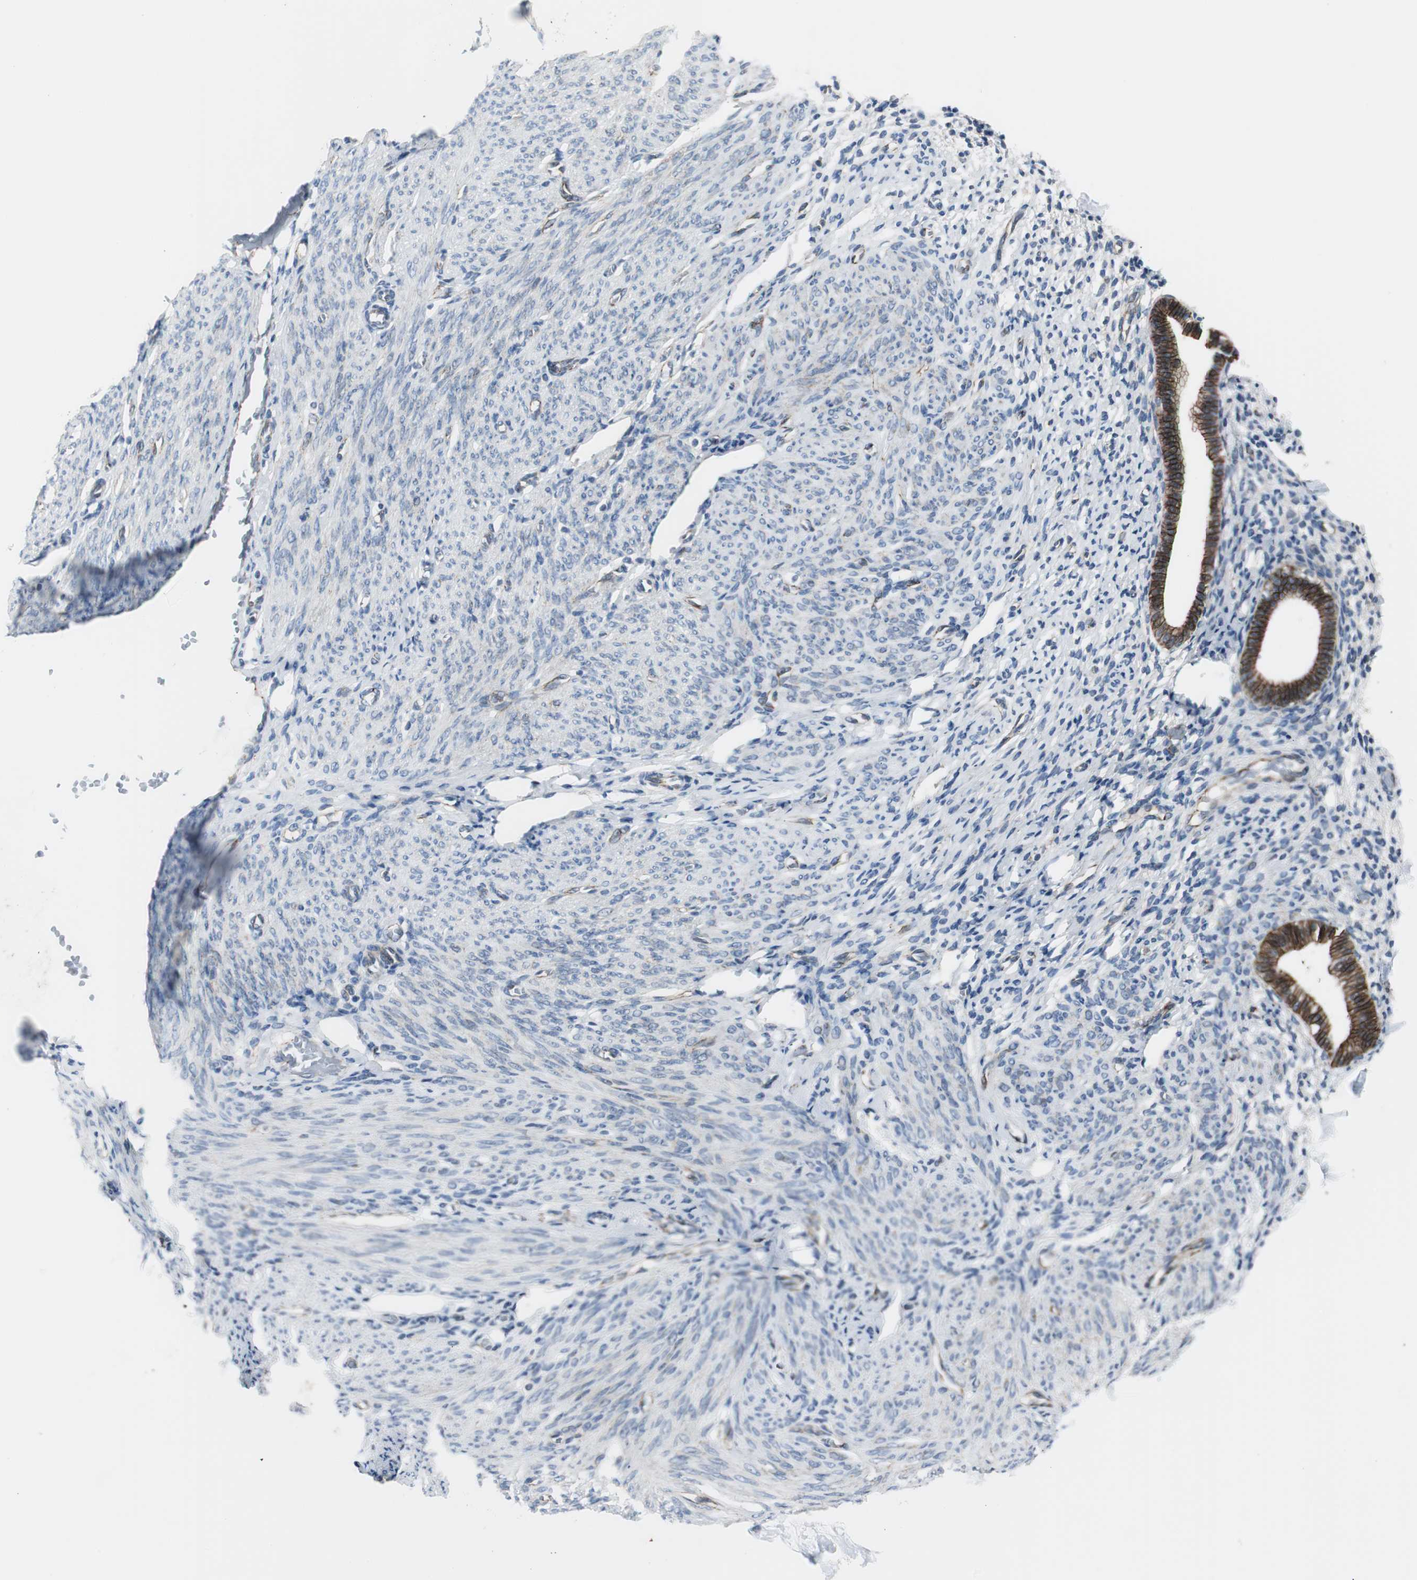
{"staining": {"intensity": "weak", "quantity": "25%-75%", "location": "cytoplasmic/membranous"}, "tissue": "endometrium", "cell_type": "Cells in endometrial stroma", "image_type": "normal", "snomed": [{"axis": "morphology", "description": "Normal tissue, NOS"}, {"axis": "topography", "description": "Endometrium"}], "caption": "Approximately 25%-75% of cells in endometrial stroma in benign human endometrium display weak cytoplasmic/membranous protein staining as visualized by brown immunohistochemical staining.", "gene": "STXBP4", "patient": {"sex": "female", "age": 61}}